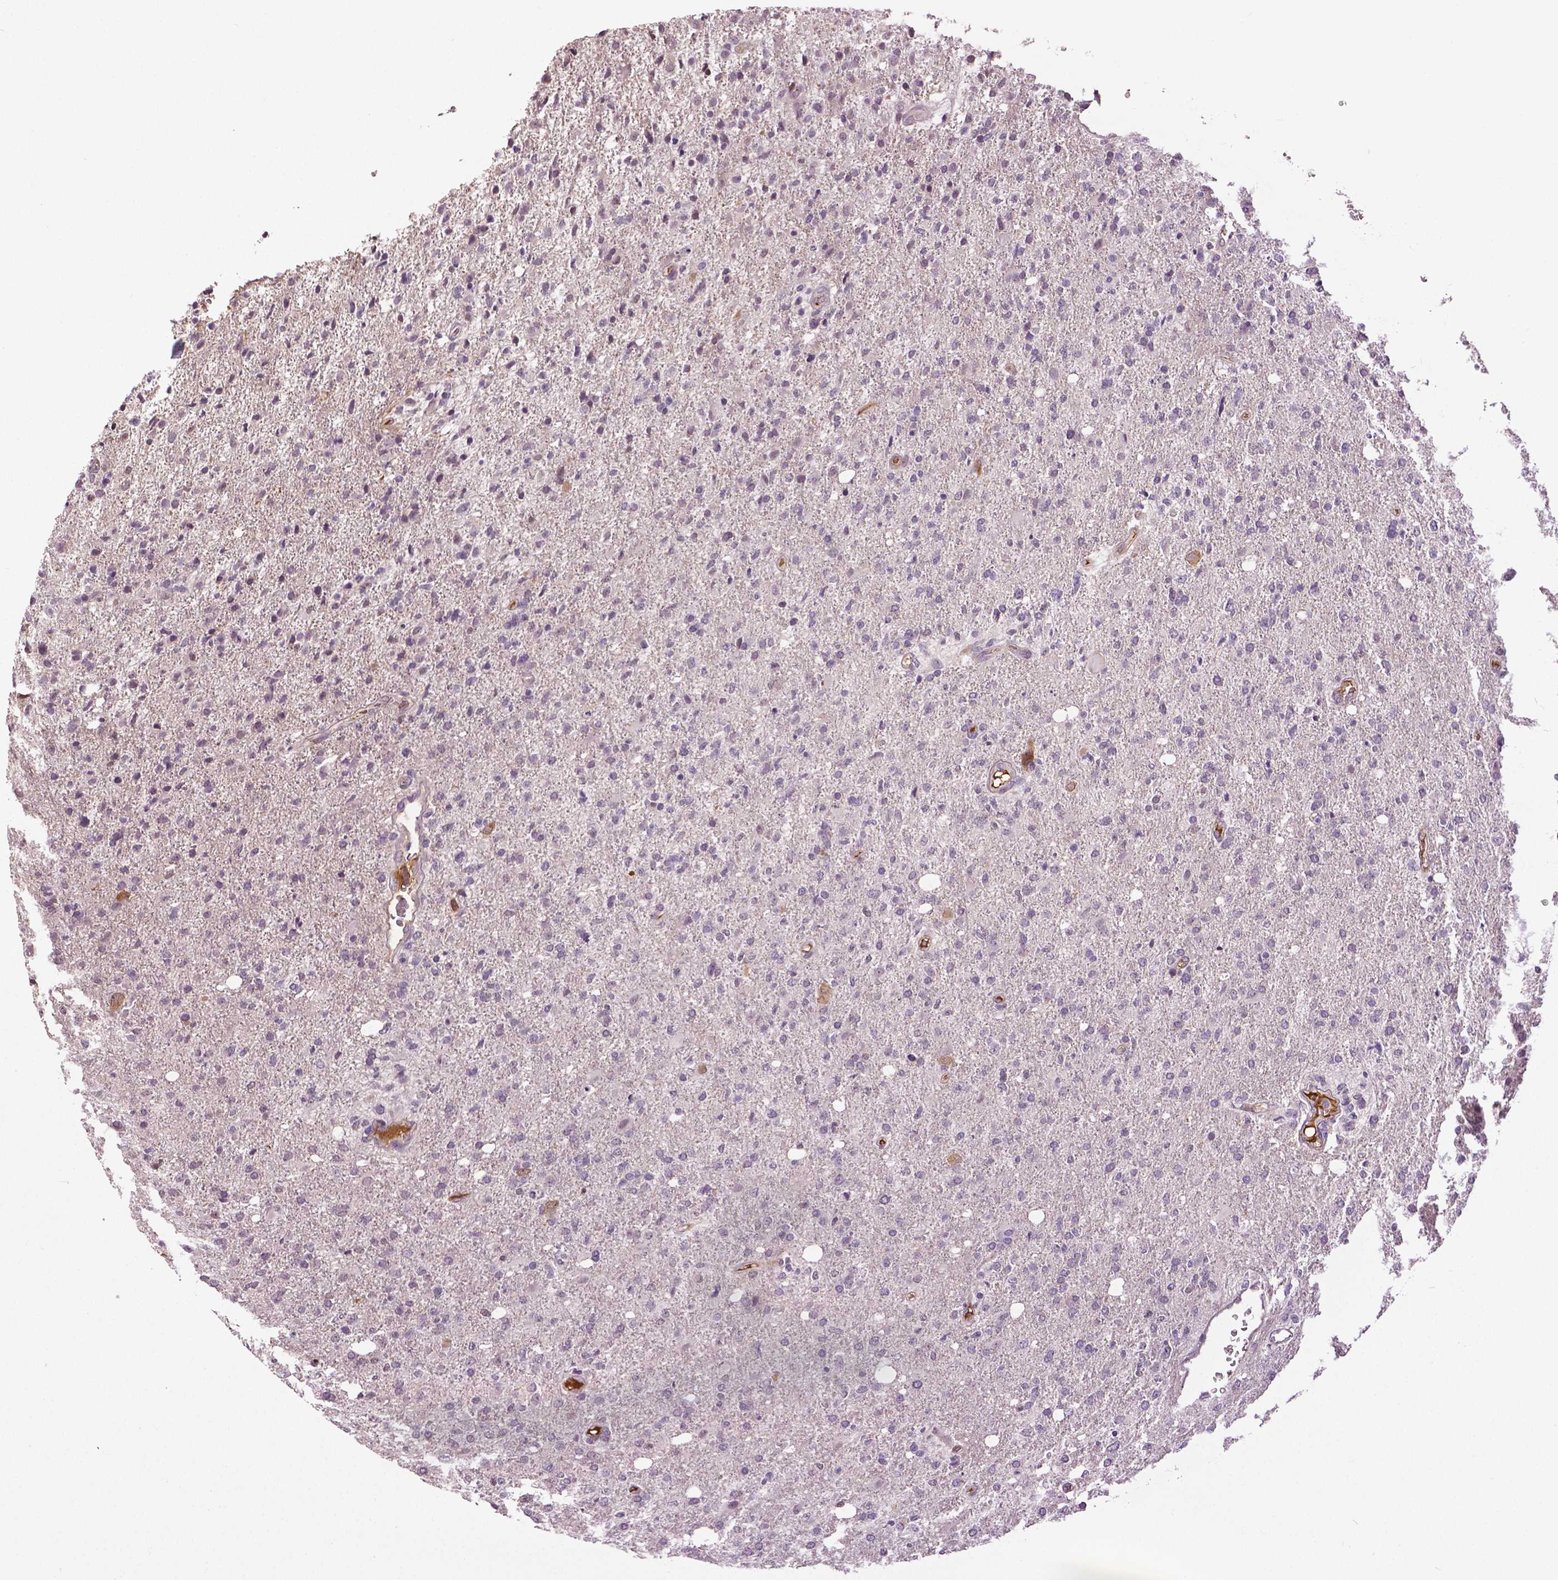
{"staining": {"intensity": "negative", "quantity": "none", "location": "none"}, "tissue": "glioma", "cell_type": "Tumor cells", "image_type": "cancer", "snomed": [{"axis": "morphology", "description": "Glioma, malignant, High grade"}, {"axis": "topography", "description": "Cerebral cortex"}], "caption": "Immunohistochemical staining of human high-grade glioma (malignant) shows no significant staining in tumor cells.", "gene": "PTPN5", "patient": {"sex": "male", "age": 70}}